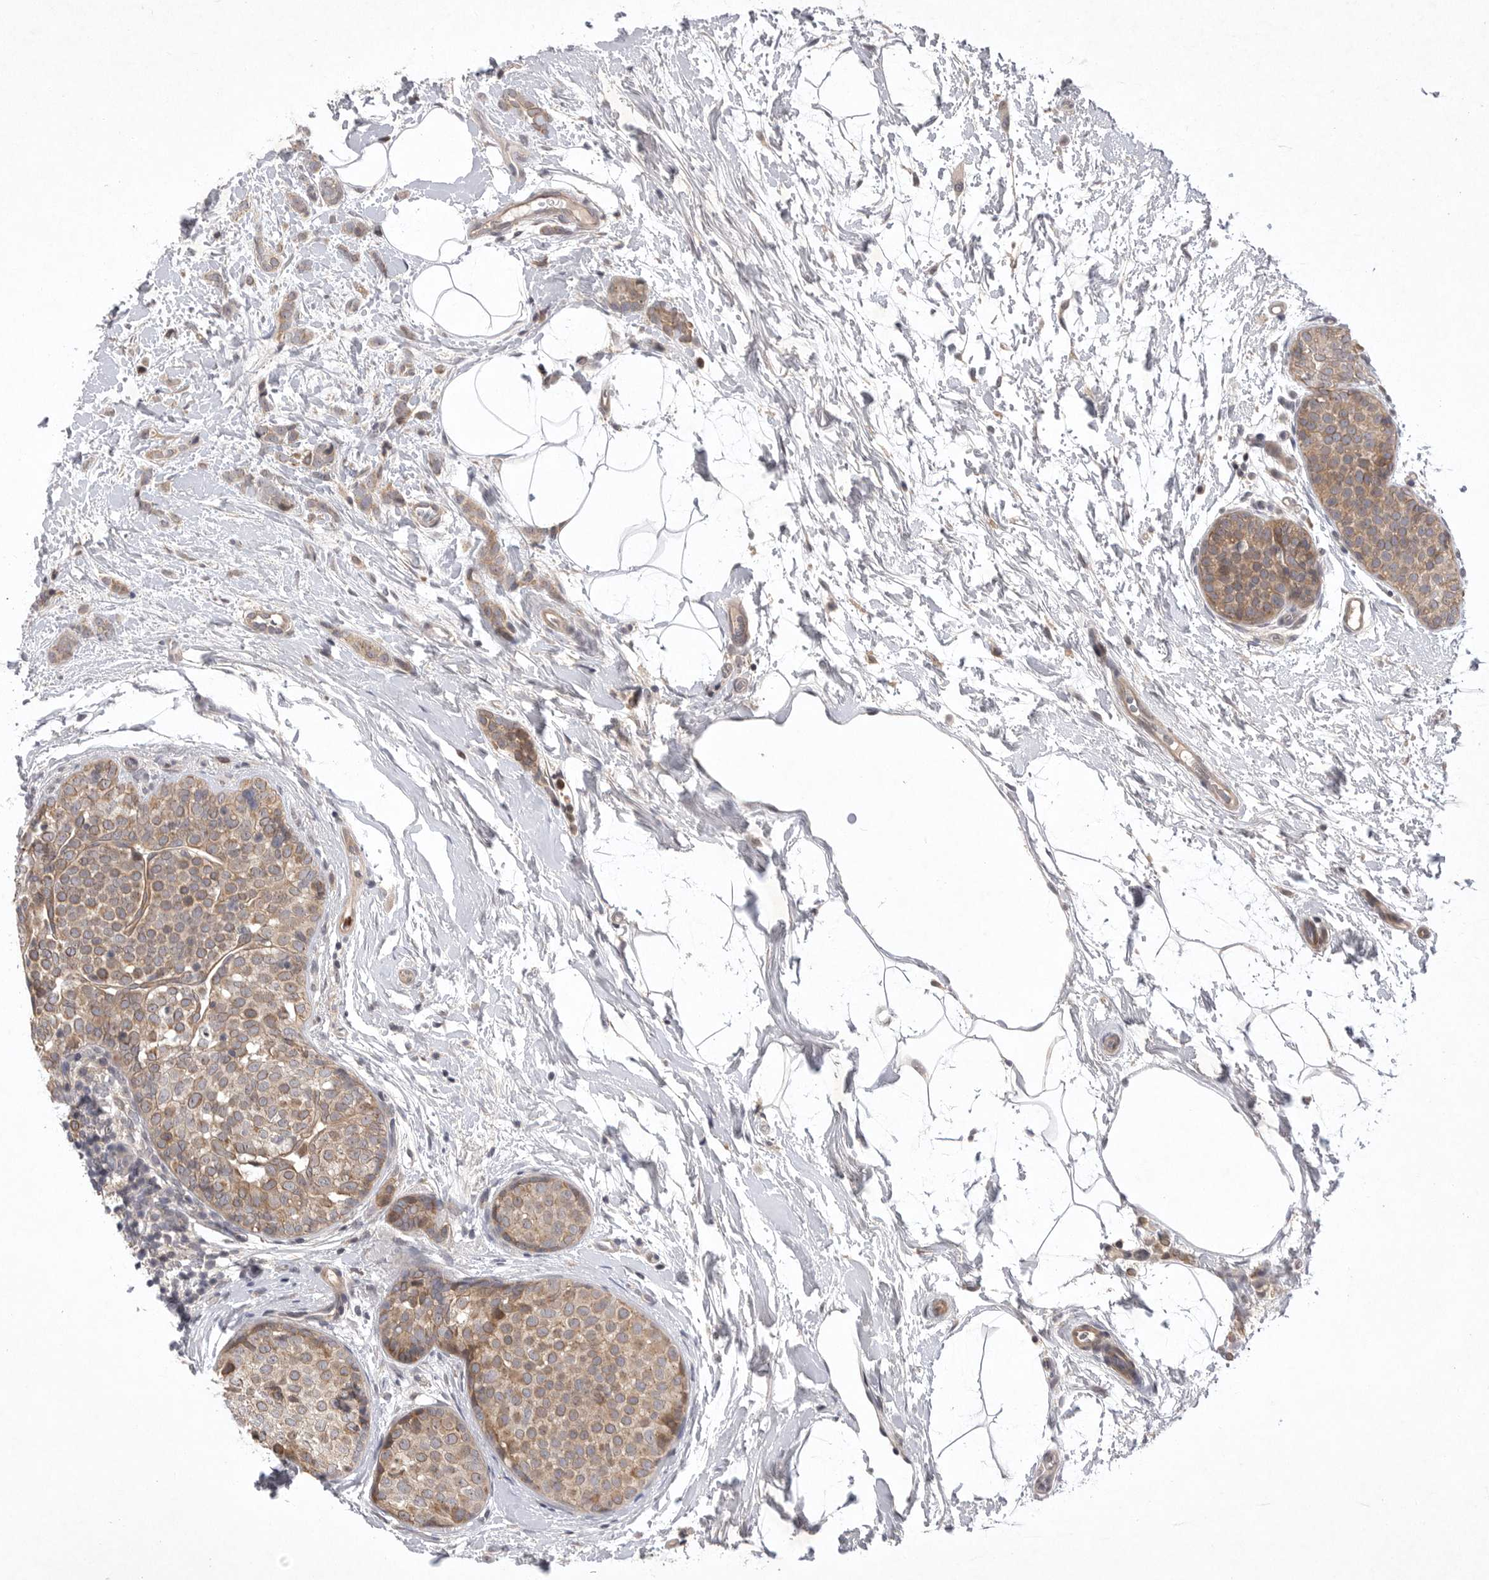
{"staining": {"intensity": "weak", "quantity": ">75%", "location": "cytoplasmic/membranous"}, "tissue": "breast cancer", "cell_type": "Tumor cells", "image_type": "cancer", "snomed": [{"axis": "morphology", "description": "Lobular carcinoma, in situ"}, {"axis": "morphology", "description": "Lobular carcinoma"}, {"axis": "topography", "description": "Breast"}], "caption": "Breast cancer stained with IHC reveals weak cytoplasmic/membranous staining in about >75% of tumor cells.", "gene": "UBE3D", "patient": {"sex": "female", "age": 41}}